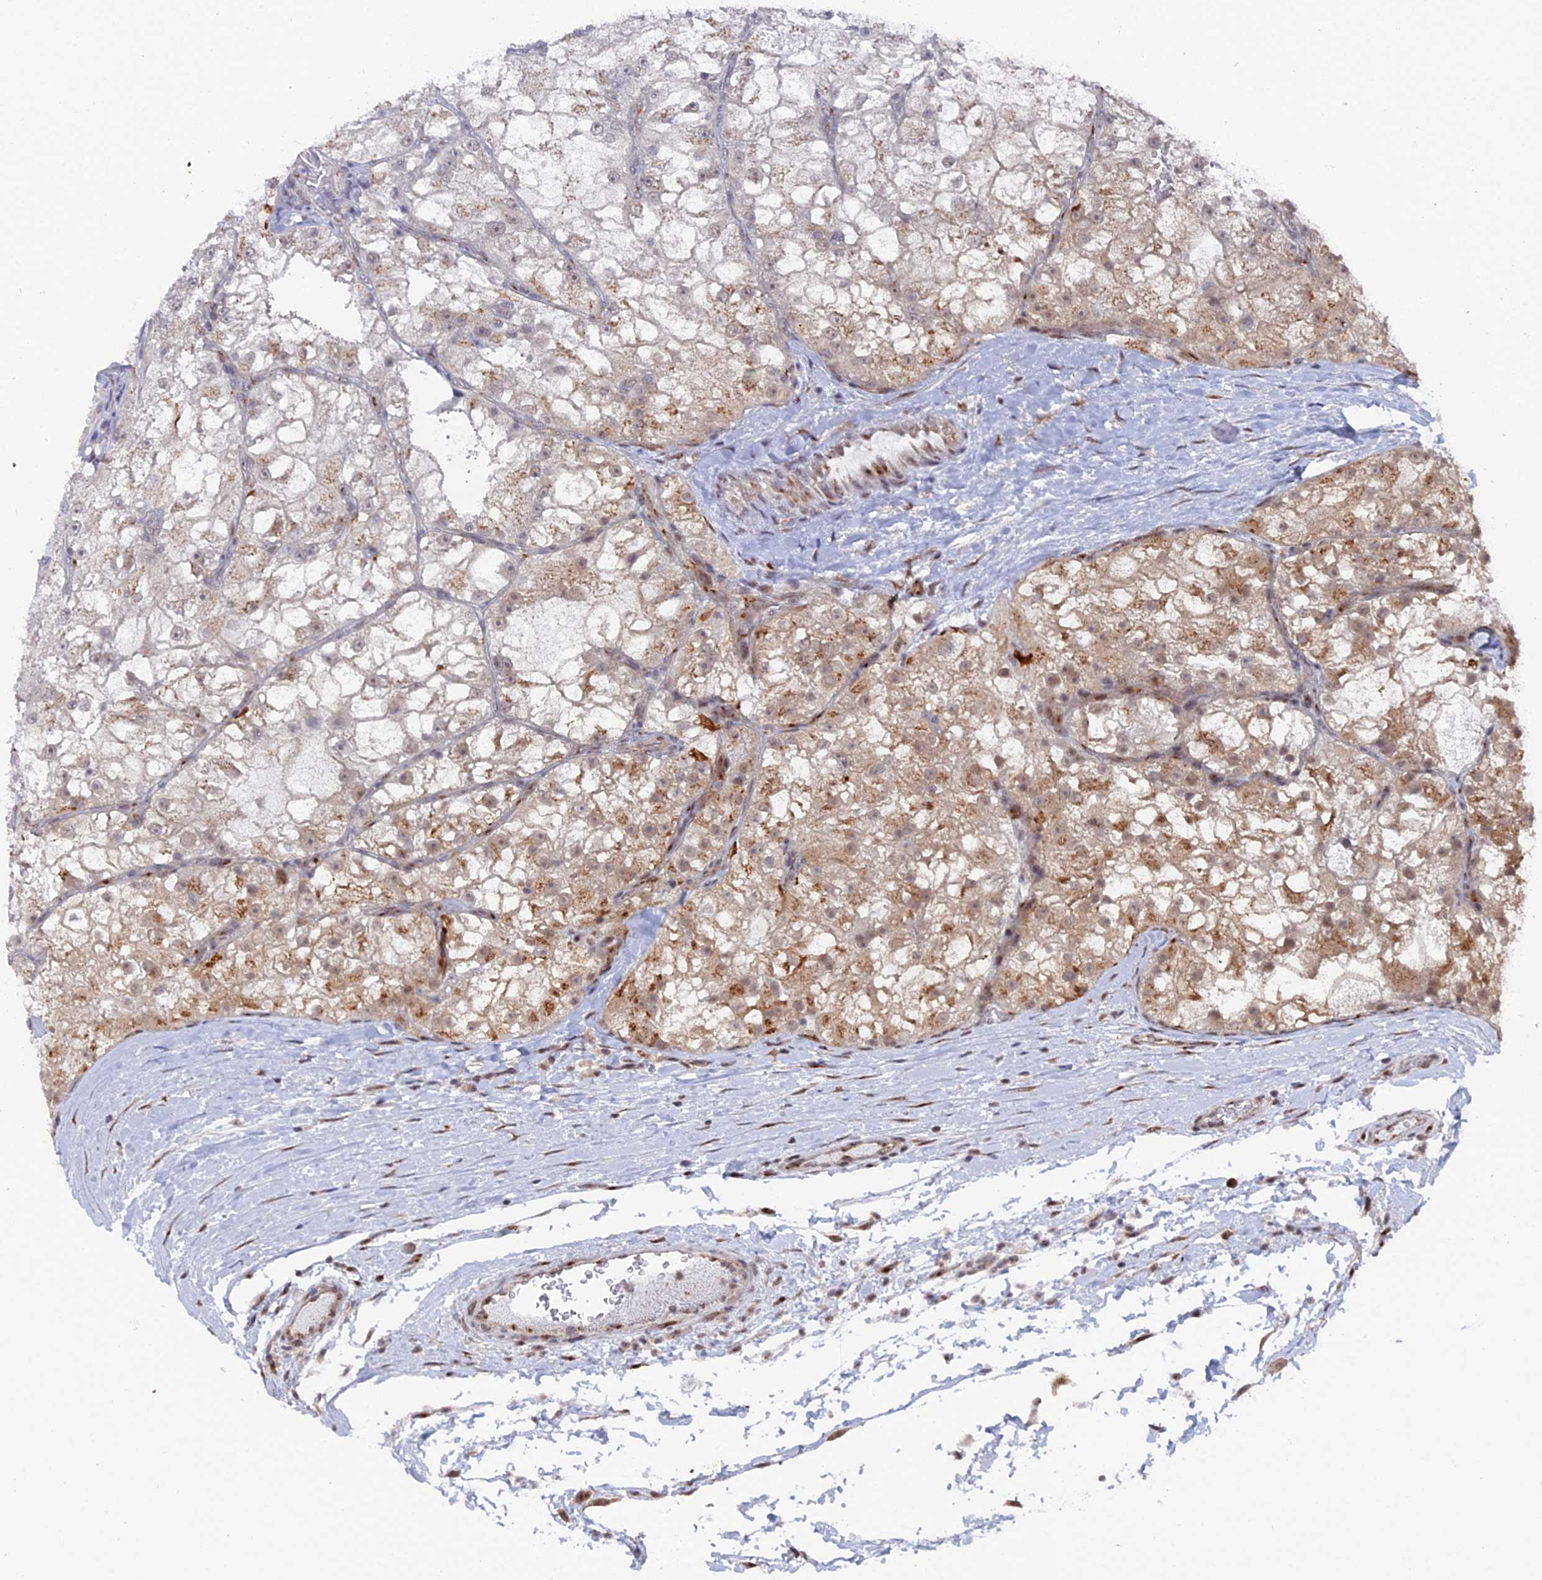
{"staining": {"intensity": "moderate", "quantity": "<25%", "location": "cytoplasmic/membranous"}, "tissue": "renal cancer", "cell_type": "Tumor cells", "image_type": "cancer", "snomed": [{"axis": "morphology", "description": "Adenocarcinoma, NOS"}, {"axis": "topography", "description": "Kidney"}], "caption": "Adenocarcinoma (renal) was stained to show a protein in brown. There is low levels of moderate cytoplasmic/membranous staining in about <25% of tumor cells.", "gene": "FHIP2A", "patient": {"sex": "female", "age": 72}}